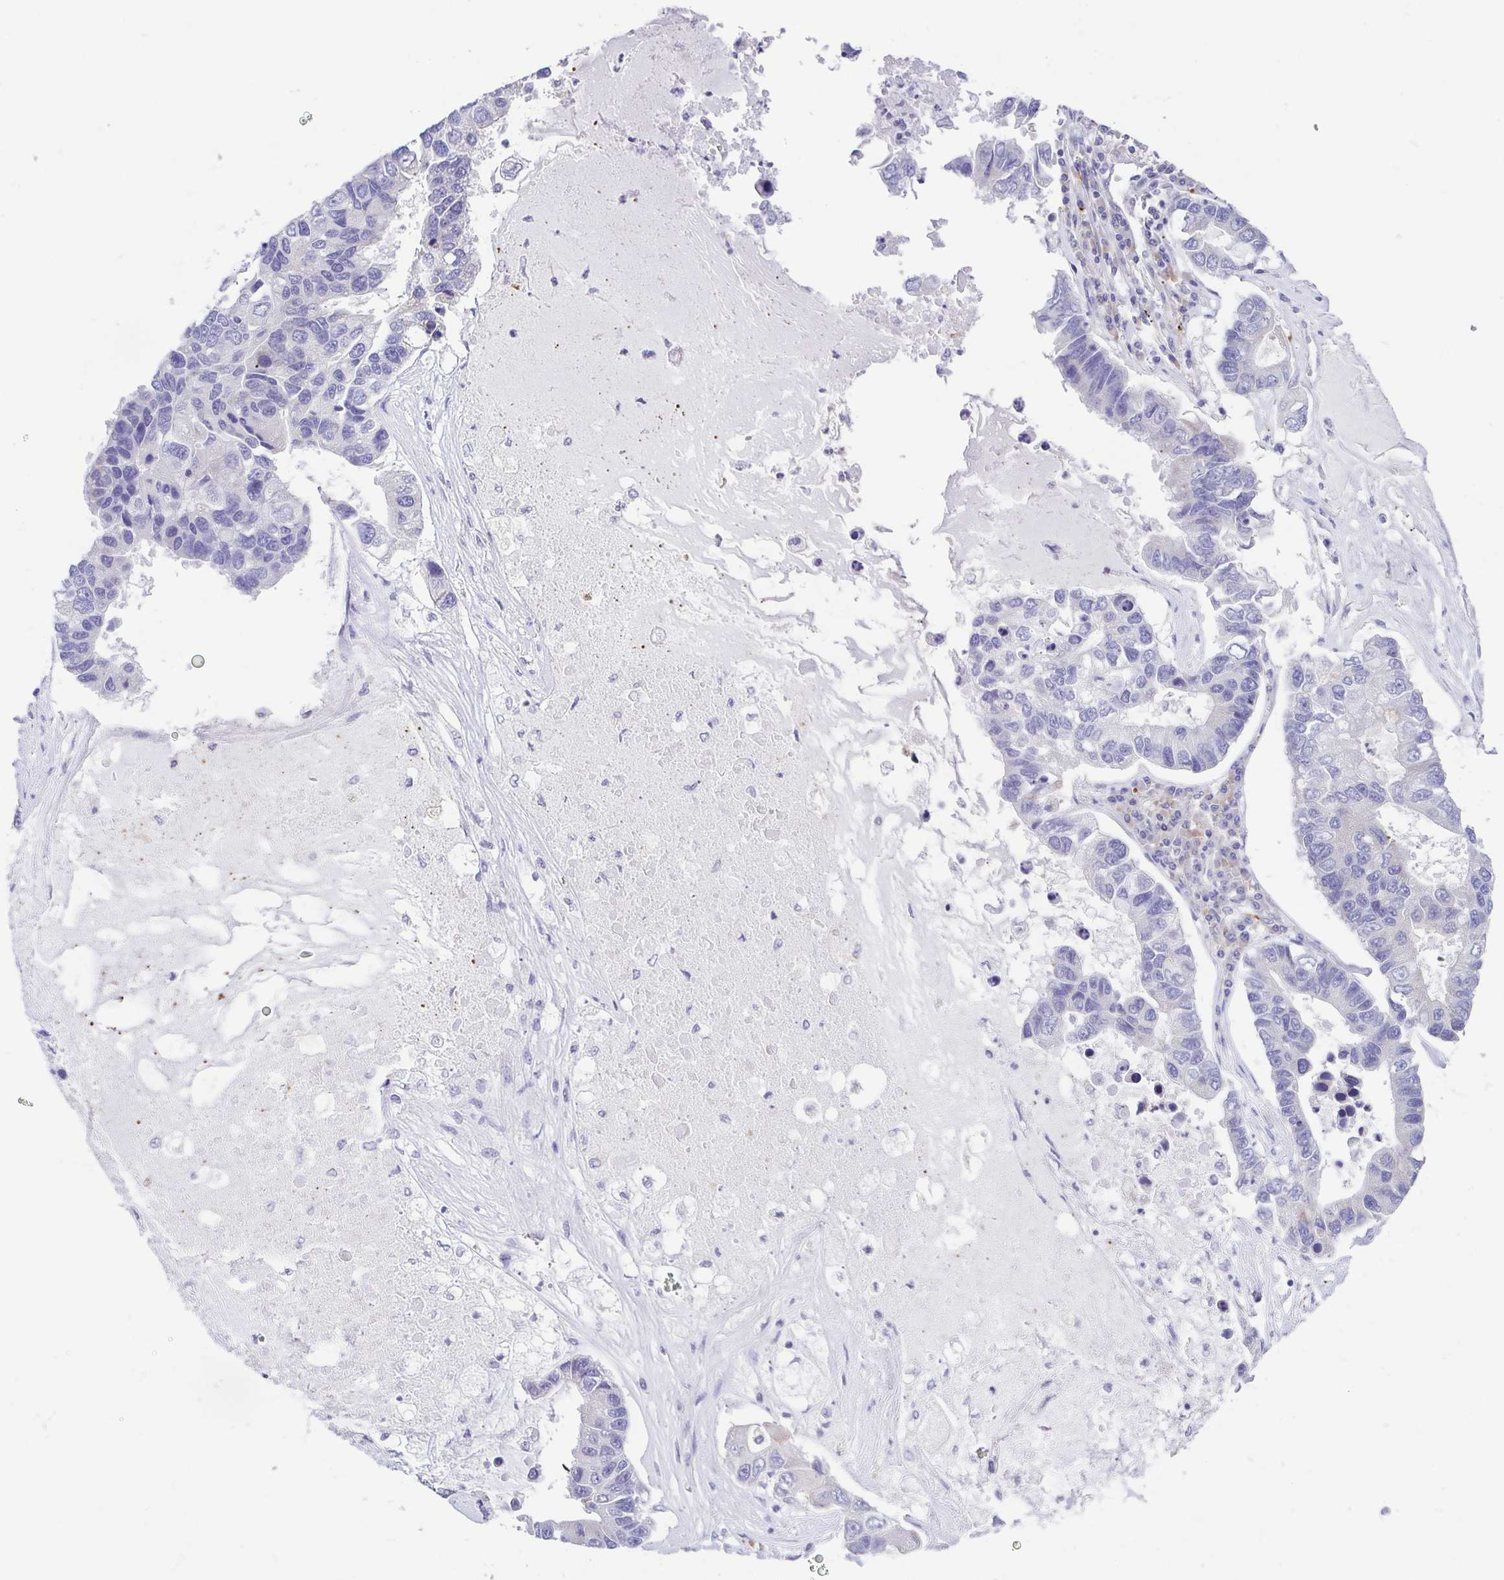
{"staining": {"intensity": "negative", "quantity": "none", "location": "none"}, "tissue": "lung cancer", "cell_type": "Tumor cells", "image_type": "cancer", "snomed": [{"axis": "morphology", "description": "Adenocarcinoma, NOS"}, {"axis": "topography", "description": "Bronchus"}, {"axis": "topography", "description": "Lung"}], "caption": "Immunohistochemistry image of neoplastic tissue: human lung adenocarcinoma stained with DAB demonstrates no significant protein staining in tumor cells.", "gene": "ARPP21", "patient": {"sex": "female", "age": 51}}